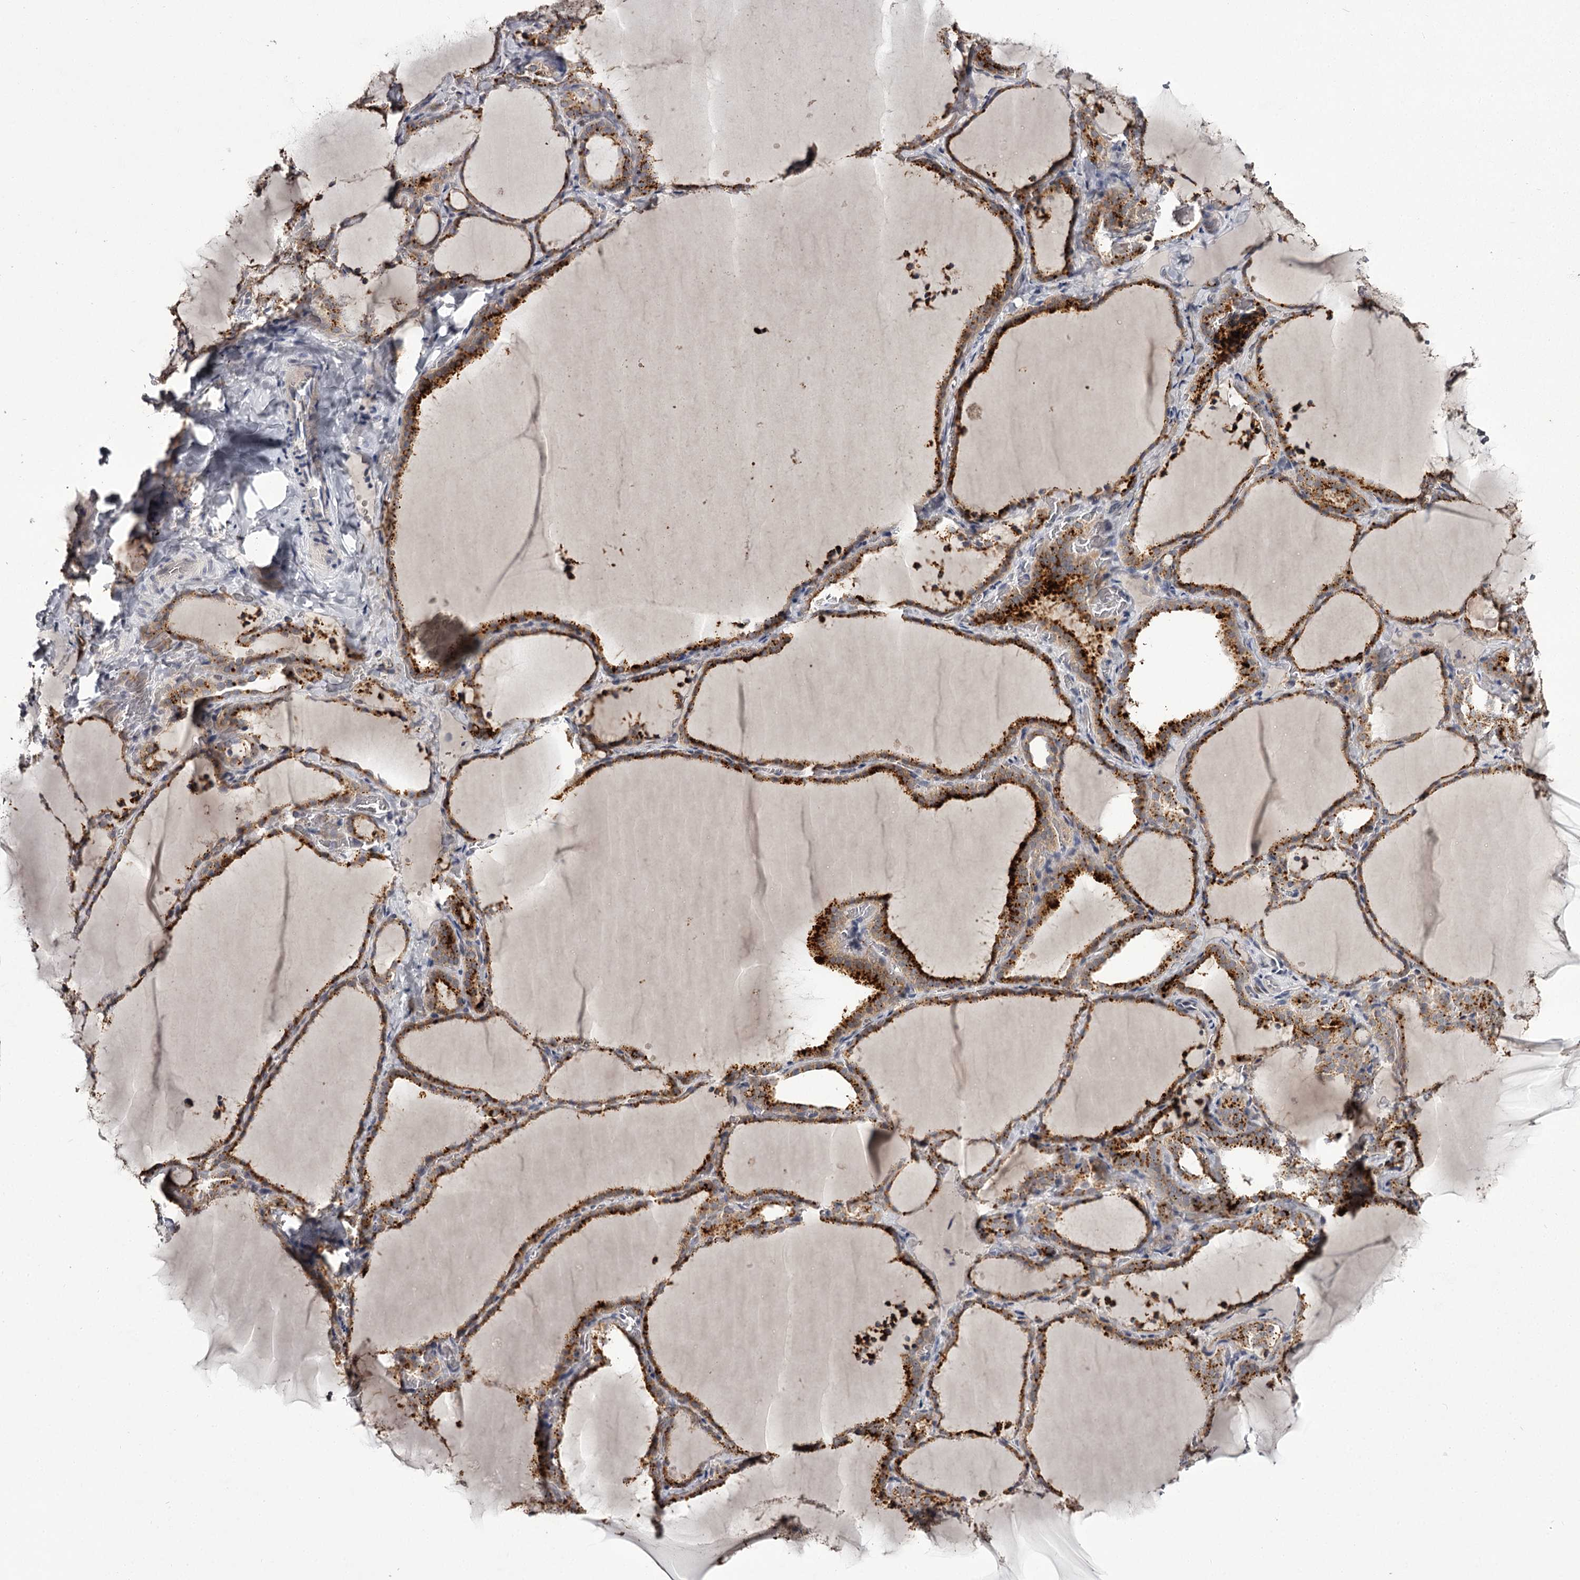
{"staining": {"intensity": "strong", "quantity": ">75%", "location": "cytoplasmic/membranous"}, "tissue": "thyroid gland", "cell_type": "Glandular cells", "image_type": "normal", "snomed": [{"axis": "morphology", "description": "Normal tissue, NOS"}, {"axis": "topography", "description": "Thyroid gland"}], "caption": "Approximately >75% of glandular cells in benign thyroid gland show strong cytoplasmic/membranous protein expression as visualized by brown immunohistochemical staining.", "gene": "SLC32A1", "patient": {"sex": "female", "age": 22}}